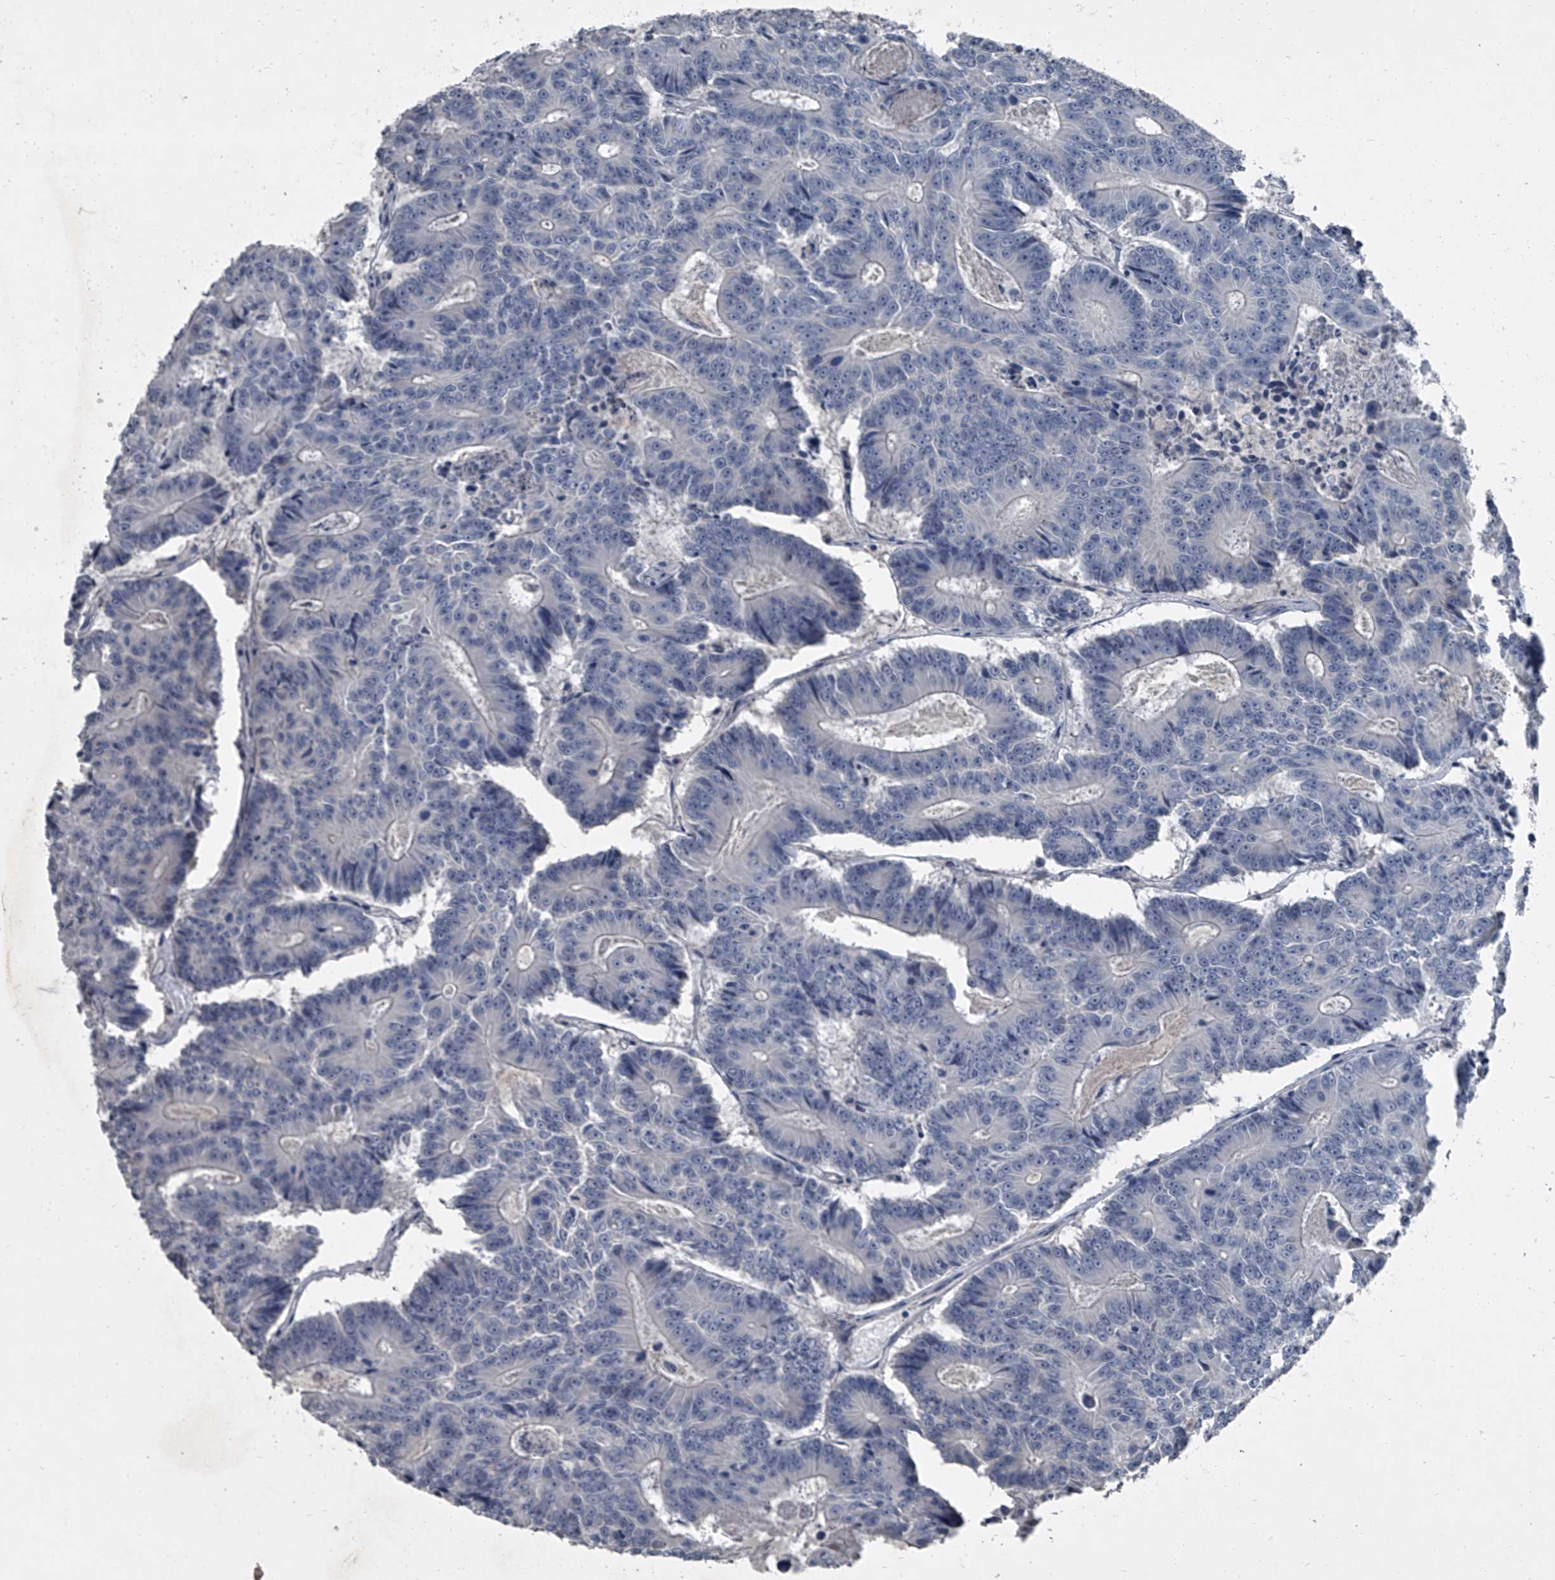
{"staining": {"intensity": "negative", "quantity": "none", "location": "none"}, "tissue": "colorectal cancer", "cell_type": "Tumor cells", "image_type": "cancer", "snomed": [{"axis": "morphology", "description": "Adenocarcinoma, NOS"}, {"axis": "topography", "description": "Colon"}], "caption": "Protein analysis of colorectal adenocarcinoma reveals no significant expression in tumor cells. The staining was performed using DAB (3,3'-diaminobenzidine) to visualize the protein expression in brown, while the nuclei were stained in blue with hematoxylin (Magnification: 20x).", "gene": "HEPHL1", "patient": {"sex": "male", "age": 83}}